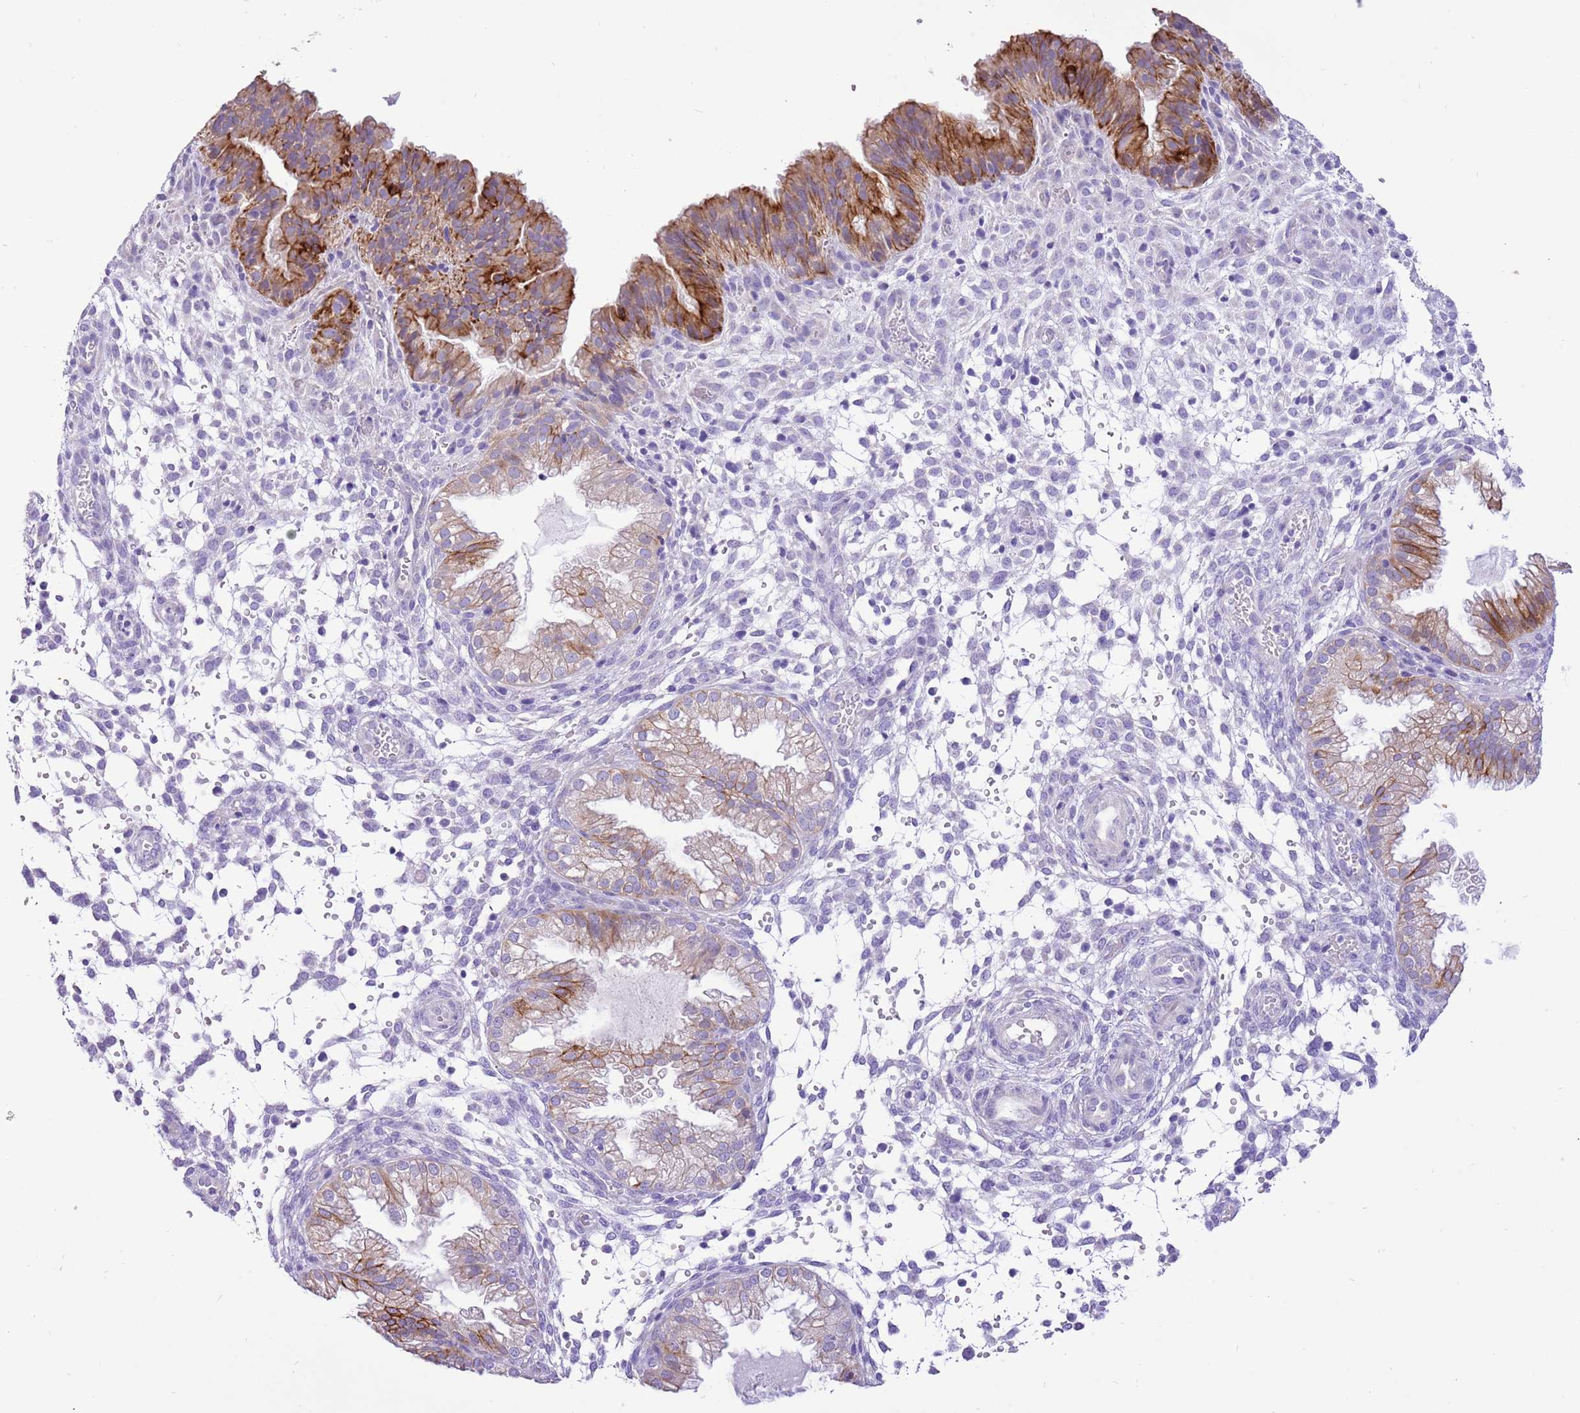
{"staining": {"intensity": "negative", "quantity": "none", "location": "none"}, "tissue": "endometrium", "cell_type": "Cells in endometrial stroma", "image_type": "normal", "snomed": [{"axis": "morphology", "description": "Normal tissue, NOS"}, {"axis": "topography", "description": "Endometrium"}], "caption": "This is a micrograph of immunohistochemistry (IHC) staining of unremarkable endometrium, which shows no positivity in cells in endometrial stroma.", "gene": "R3HDM4", "patient": {"sex": "female", "age": 33}}